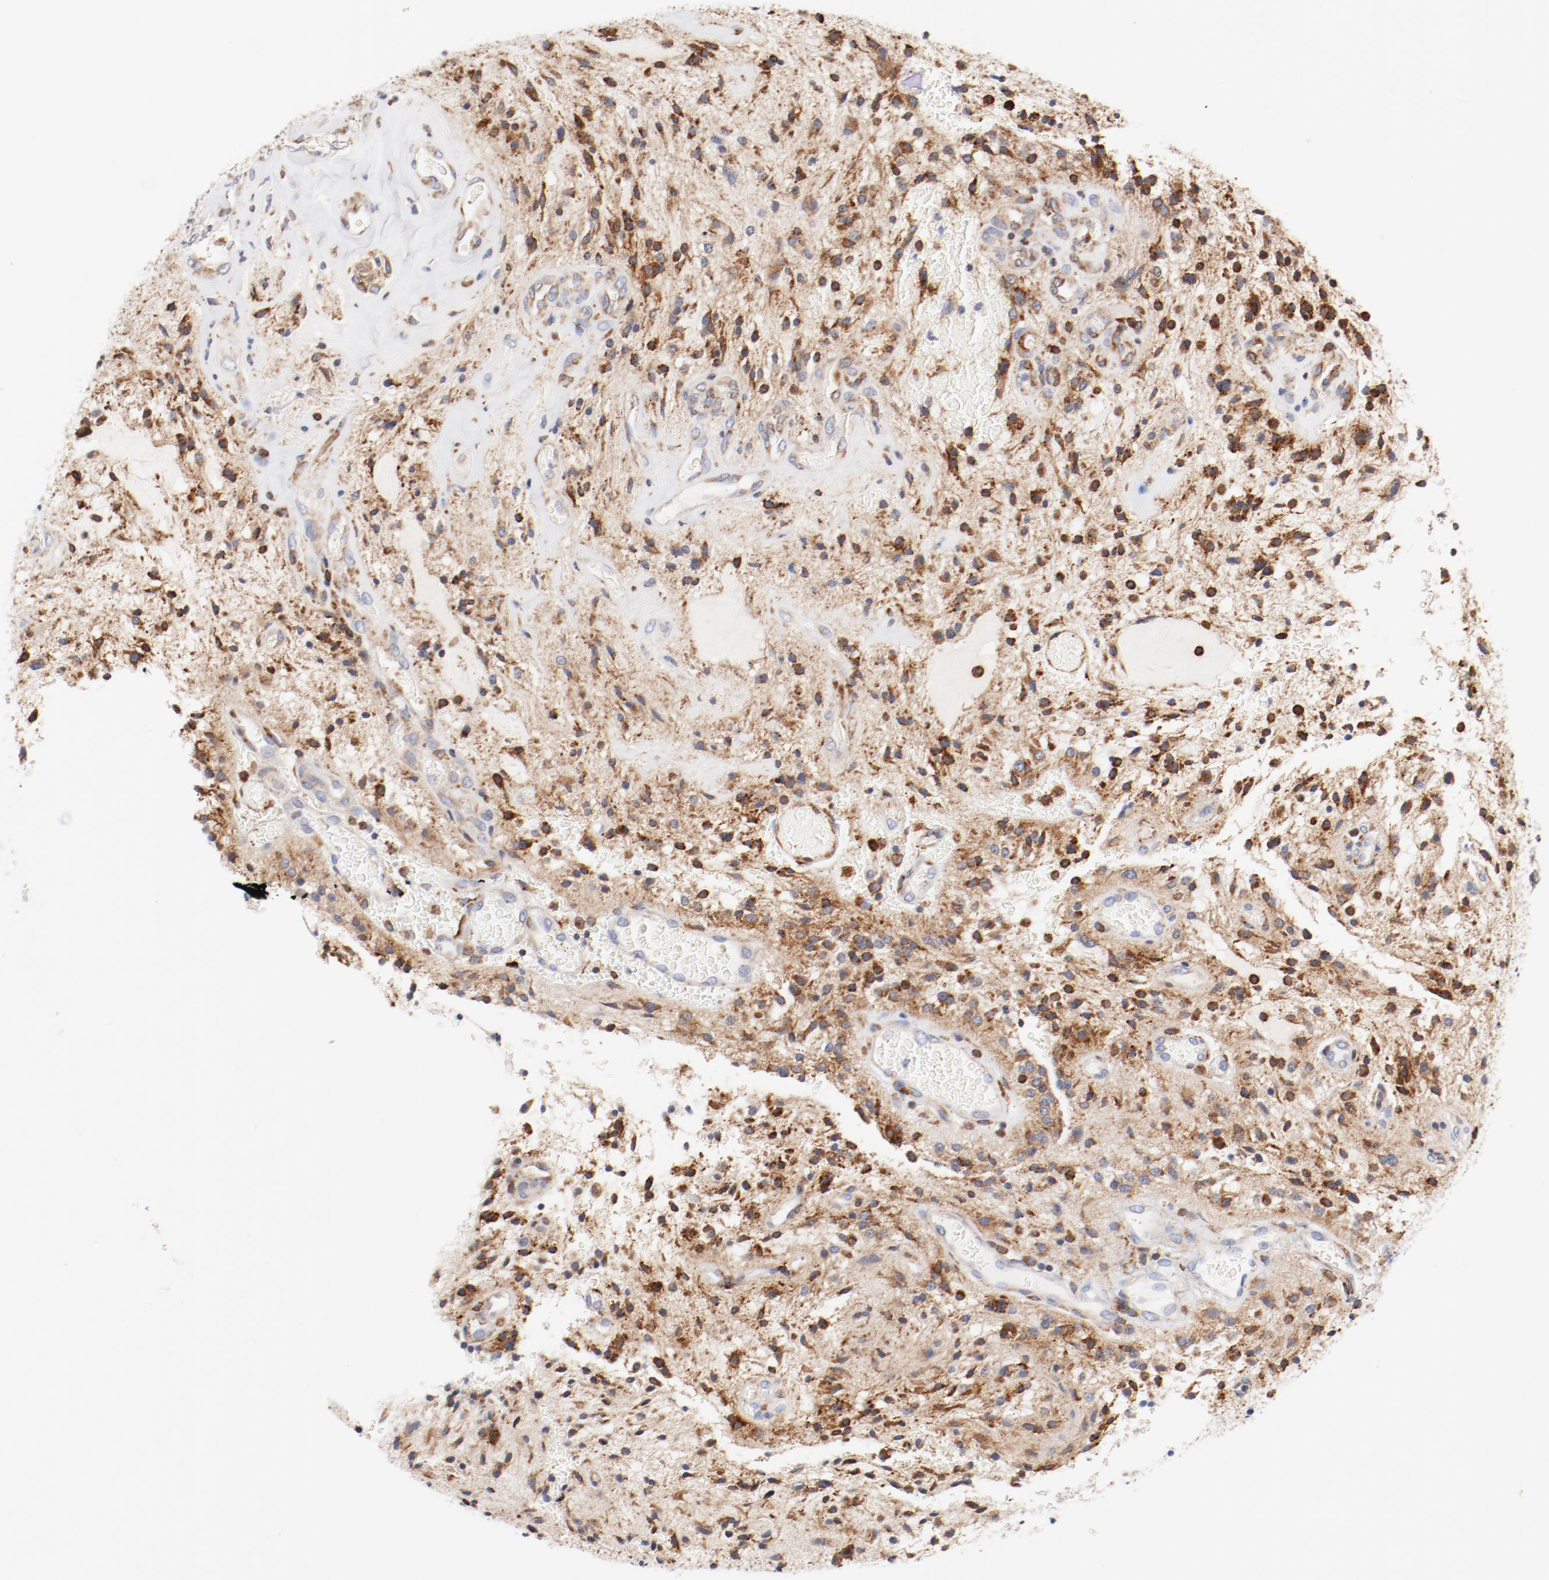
{"staining": {"intensity": "strong", "quantity": ">75%", "location": "cytoplasmic/membranous"}, "tissue": "glioma", "cell_type": "Tumor cells", "image_type": "cancer", "snomed": [{"axis": "morphology", "description": "Glioma, malignant, NOS"}, {"axis": "topography", "description": "Cerebellum"}], "caption": "Protein expression by immunohistochemistry shows strong cytoplasmic/membranous staining in about >75% of tumor cells in glioma.", "gene": "PDPK1", "patient": {"sex": "female", "age": 10}}